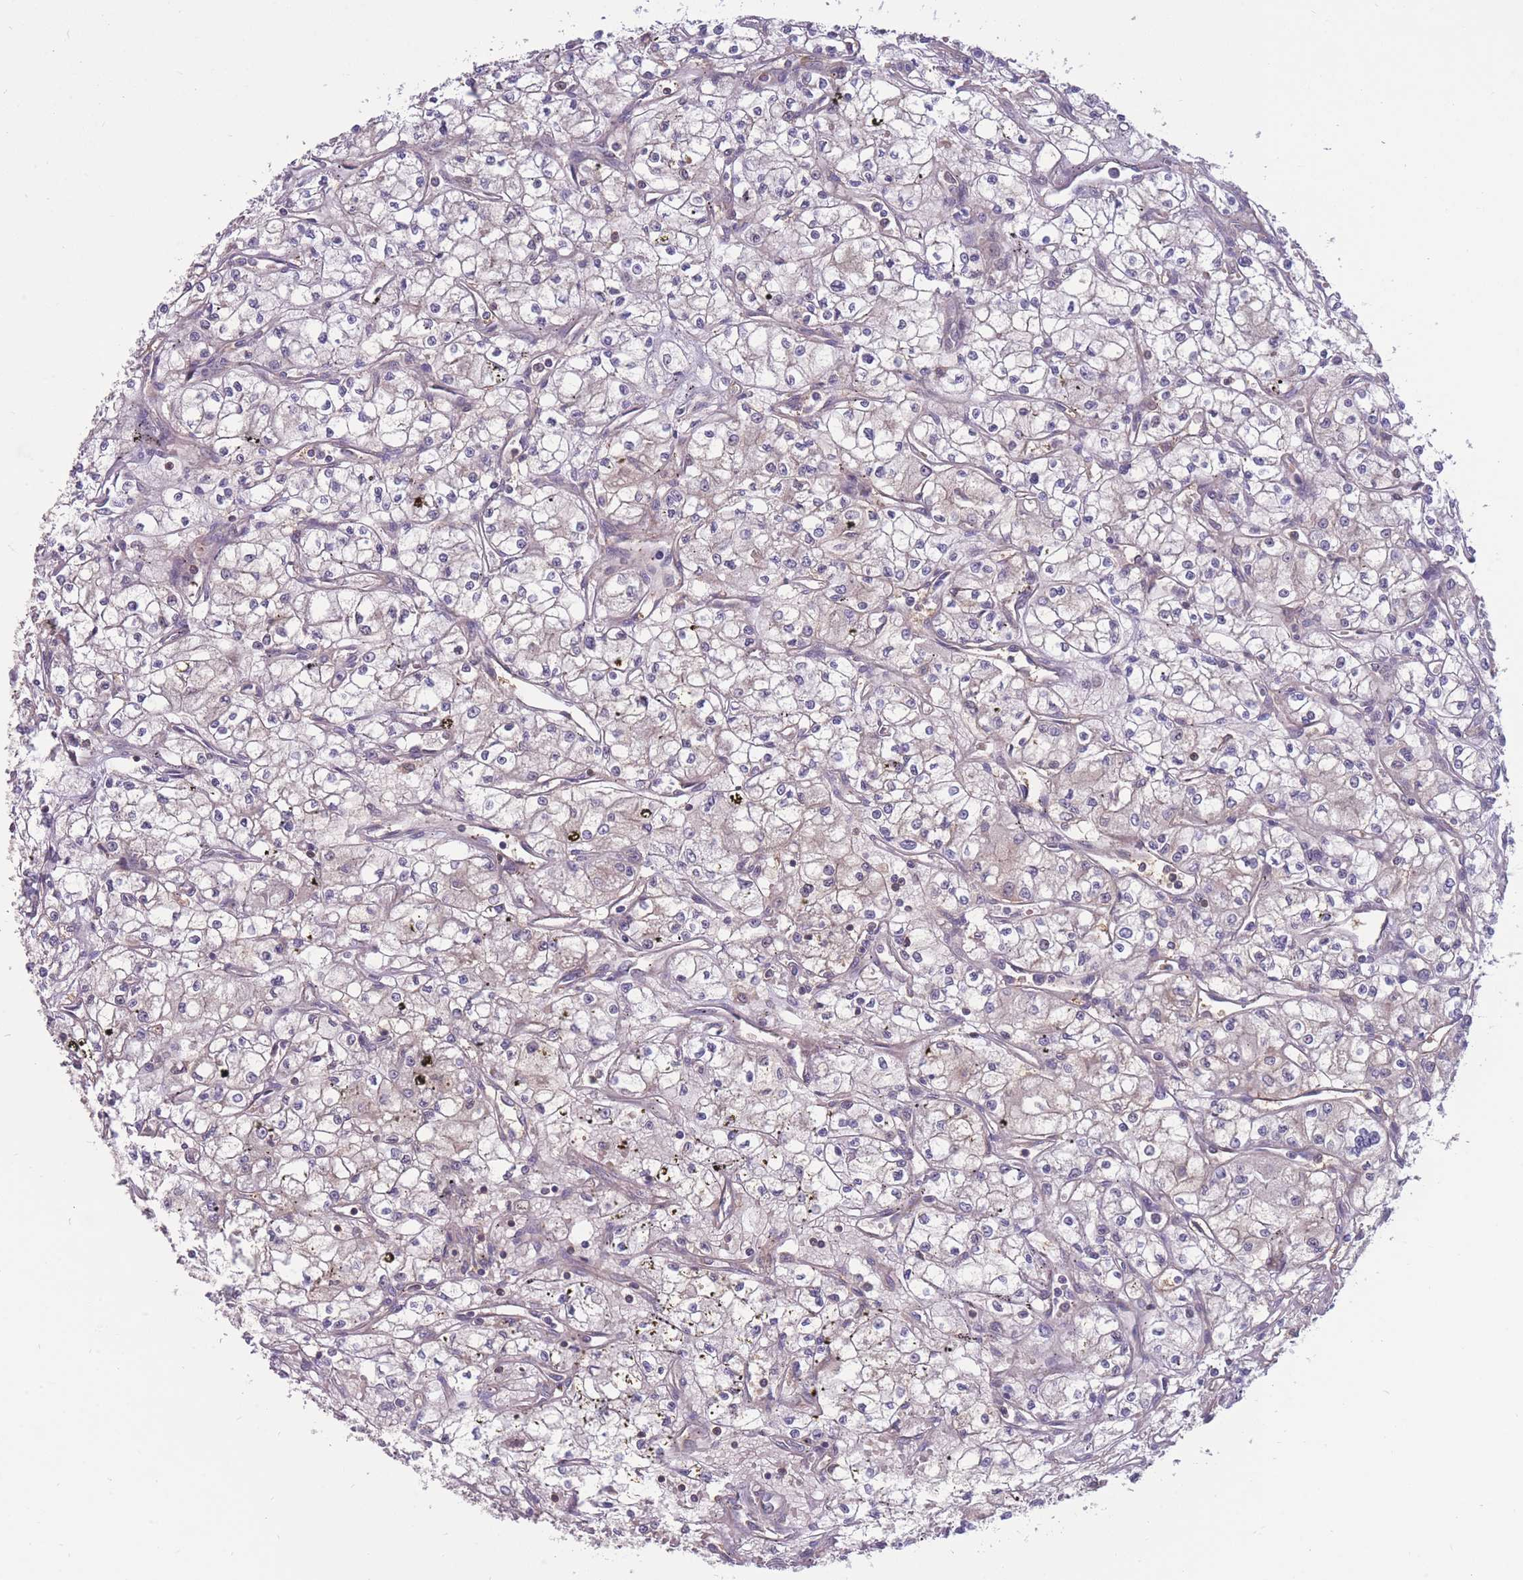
{"staining": {"intensity": "negative", "quantity": "none", "location": "none"}, "tissue": "renal cancer", "cell_type": "Tumor cells", "image_type": "cancer", "snomed": [{"axis": "morphology", "description": "Adenocarcinoma, NOS"}, {"axis": "topography", "description": "Kidney"}], "caption": "Immunohistochemistry photomicrograph of renal cancer (adenocarcinoma) stained for a protein (brown), which displays no staining in tumor cells.", "gene": "UBE2N", "patient": {"sex": "male", "age": 59}}